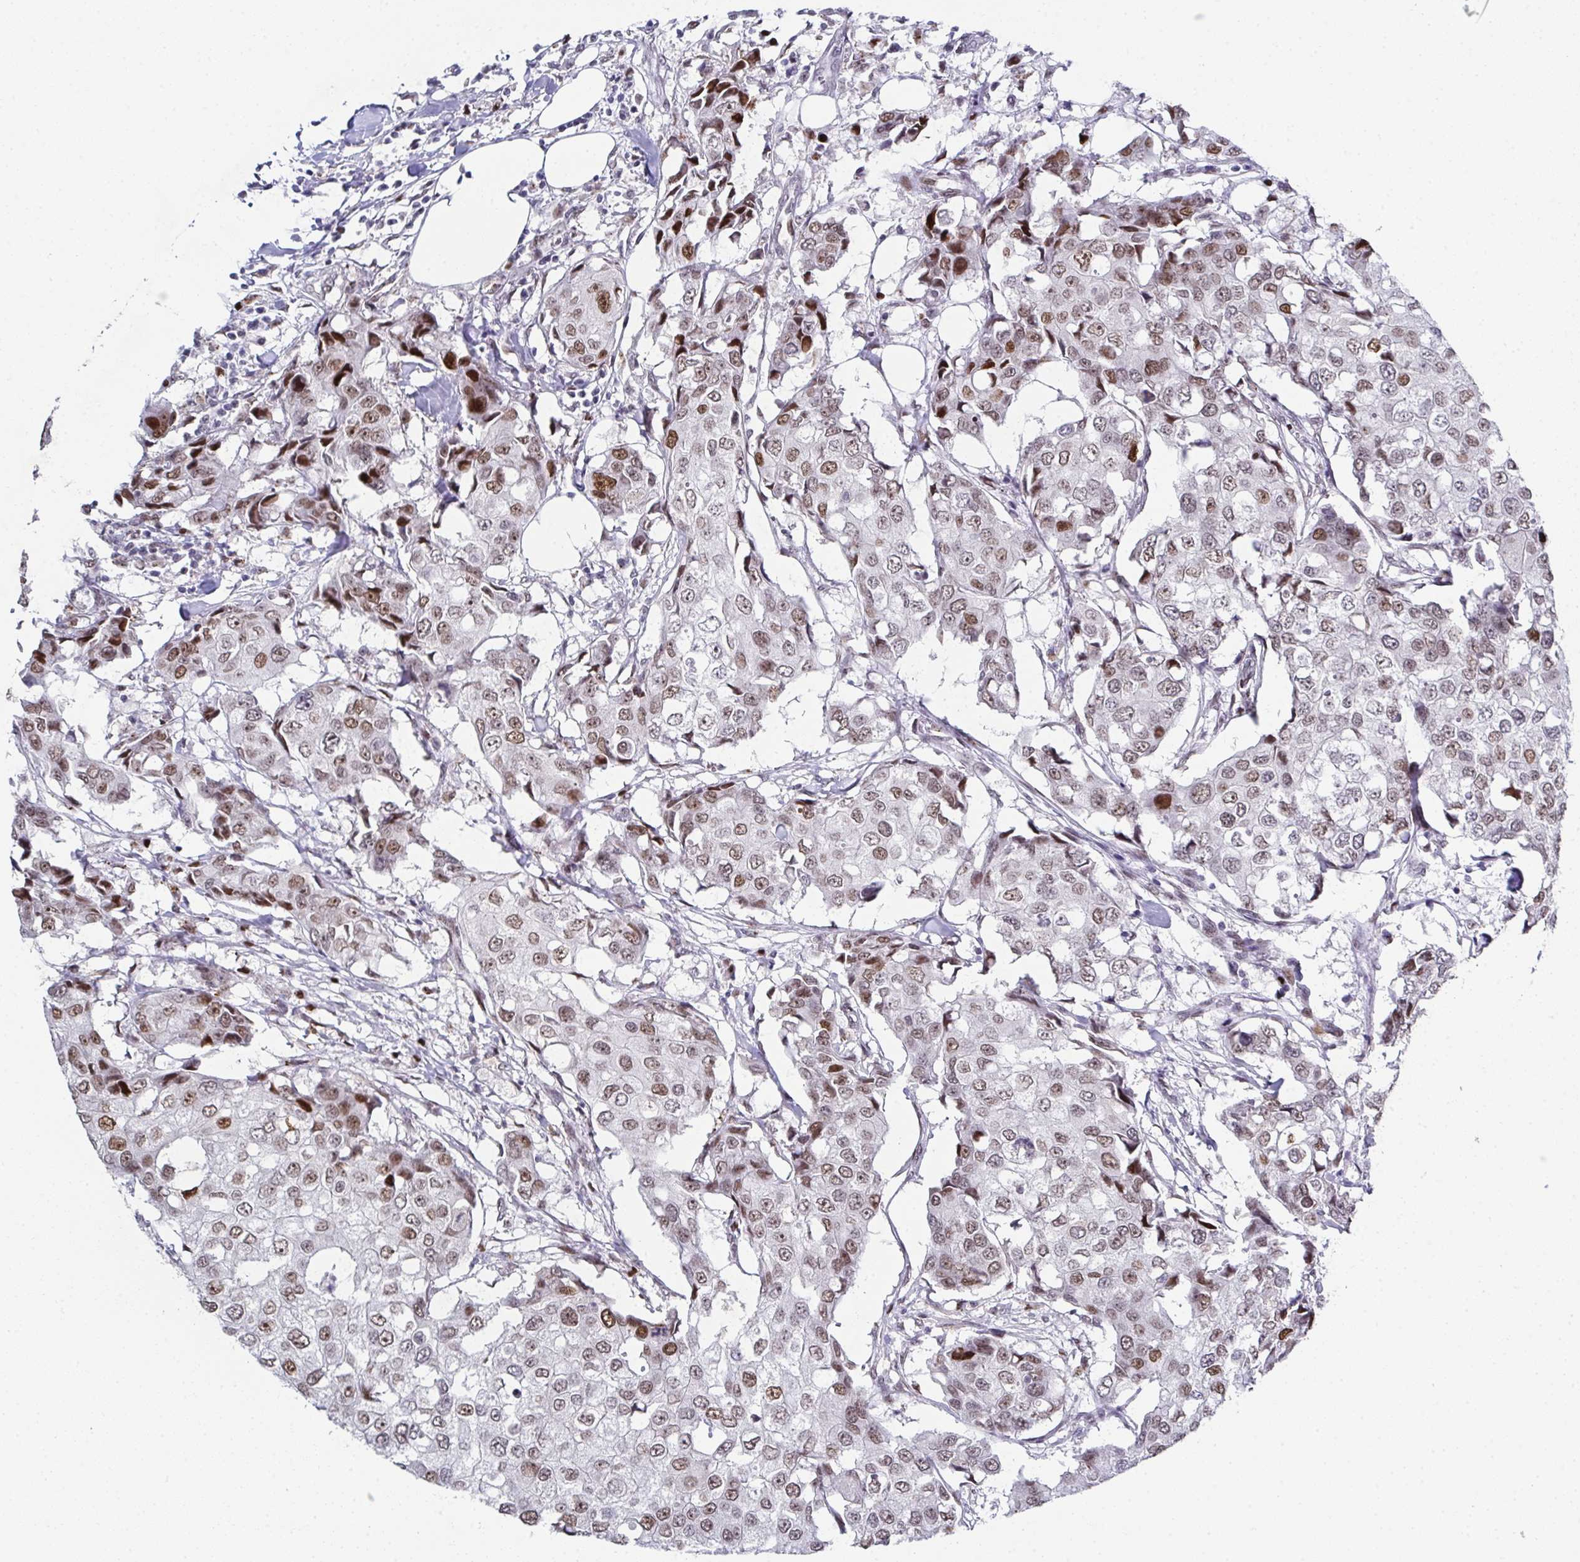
{"staining": {"intensity": "moderate", "quantity": "25%-75%", "location": "nuclear"}, "tissue": "breast cancer", "cell_type": "Tumor cells", "image_type": "cancer", "snomed": [{"axis": "morphology", "description": "Duct carcinoma"}, {"axis": "topography", "description": "Breast"}], "caption": "This micrograph exhibits breast infiltrating ductal carcinoma stained with IHC to label a protein in brown. The nuclear of tumor cells show moderate positivity for the protein. Nuclei are counter-stained blue.", "gene": "RB1", "patient": {"sex": "female", "age": 27}}